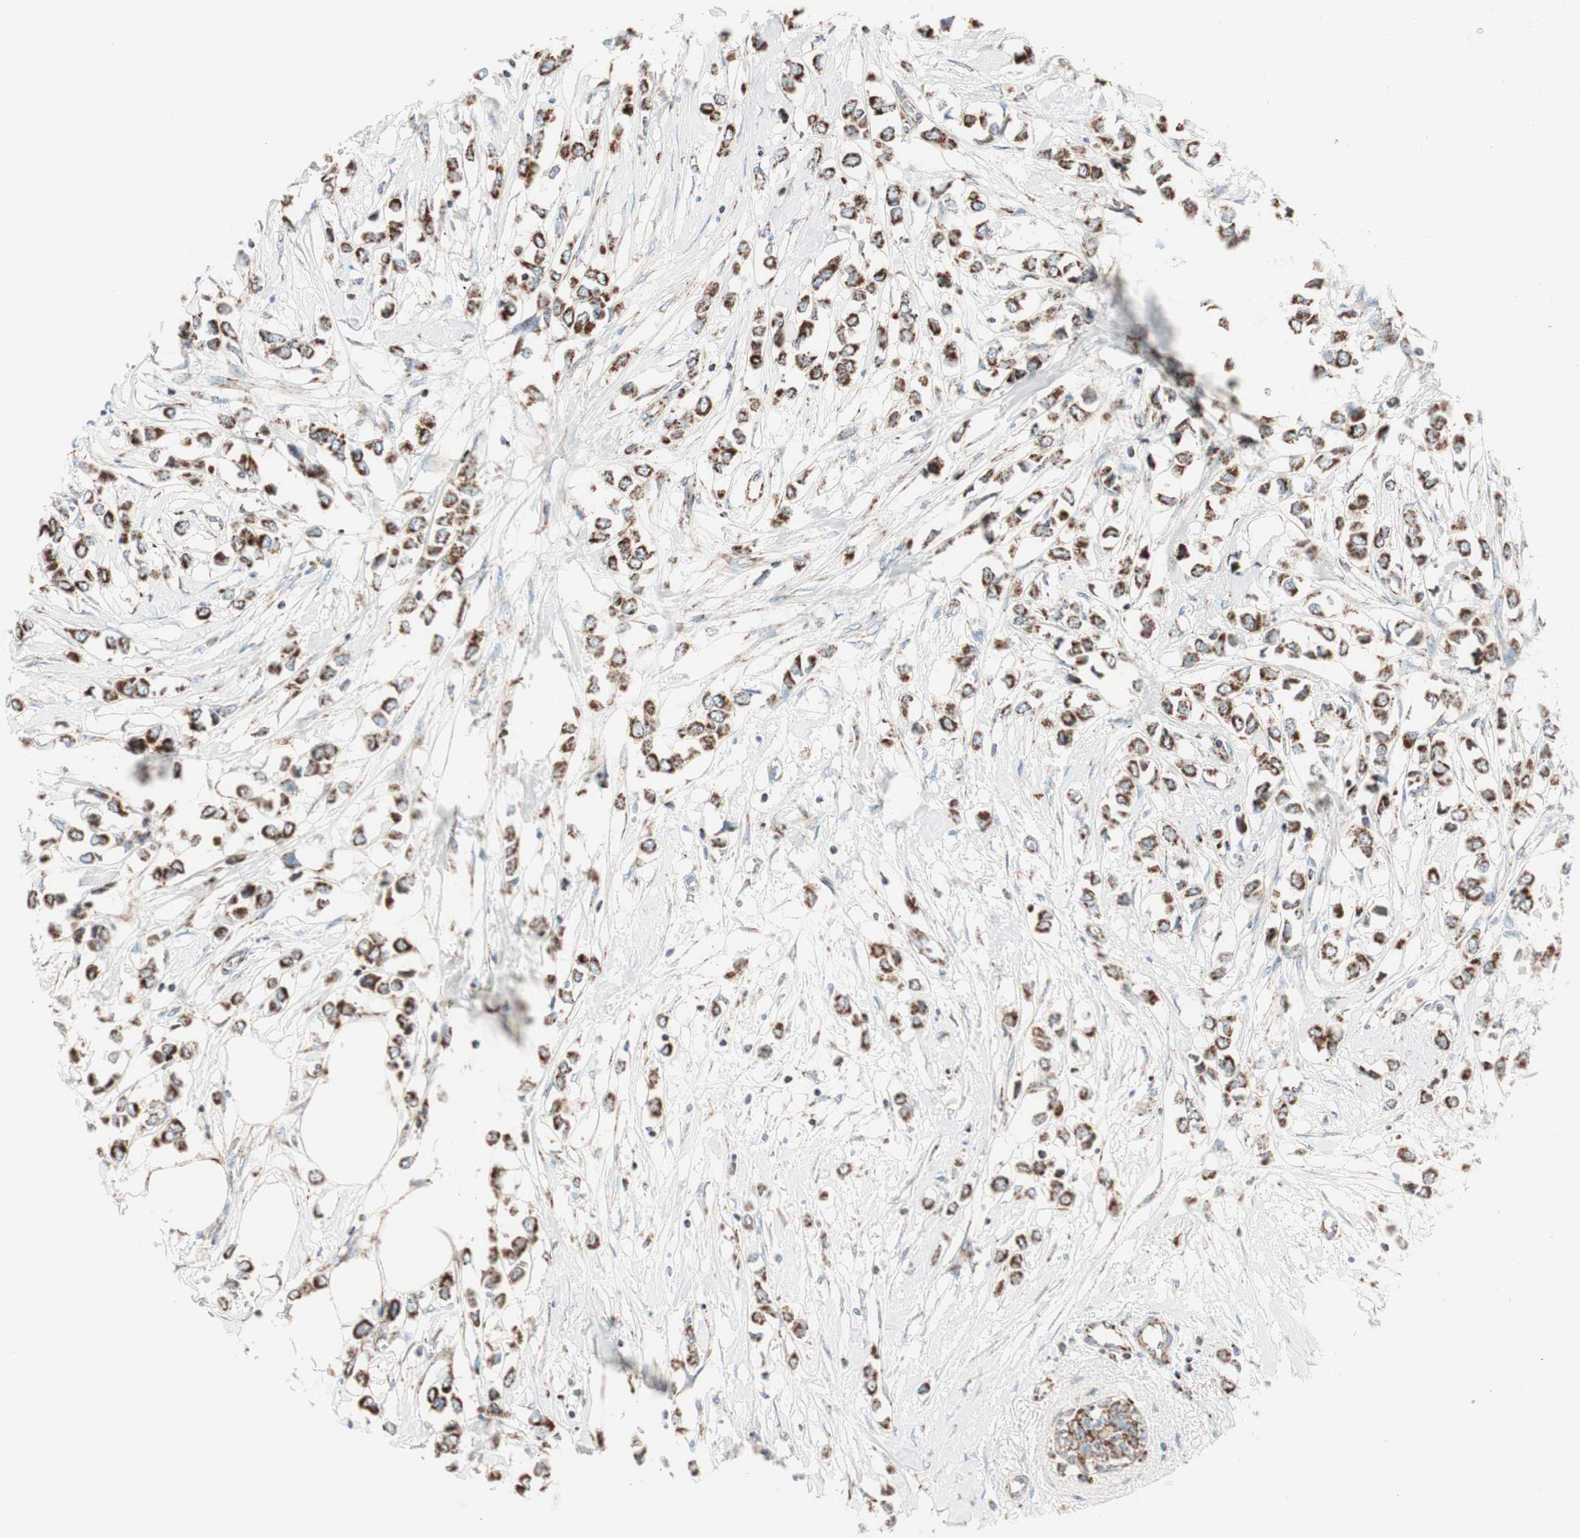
{"staining": {"intensity": "strong", "quantity": ">75%", "location": "cytoplasmic/membranous"}, "tissue": "breast cancer", "cell_type": "Tumor cells", "image_type": "cancer", "snomed": [{"axis": "morphology", "description": "Lobular carcinoma"}, {"axis": "topography", "description": "Breast"}], "caption": "Human breast cancer stained with a brown dye demonstrates strong cytoplasmic/membranous positive positivity in approximately >75% of tumor cells.", "gene": "TOMM20", "patient": {"sex": "female", "age": 51}}